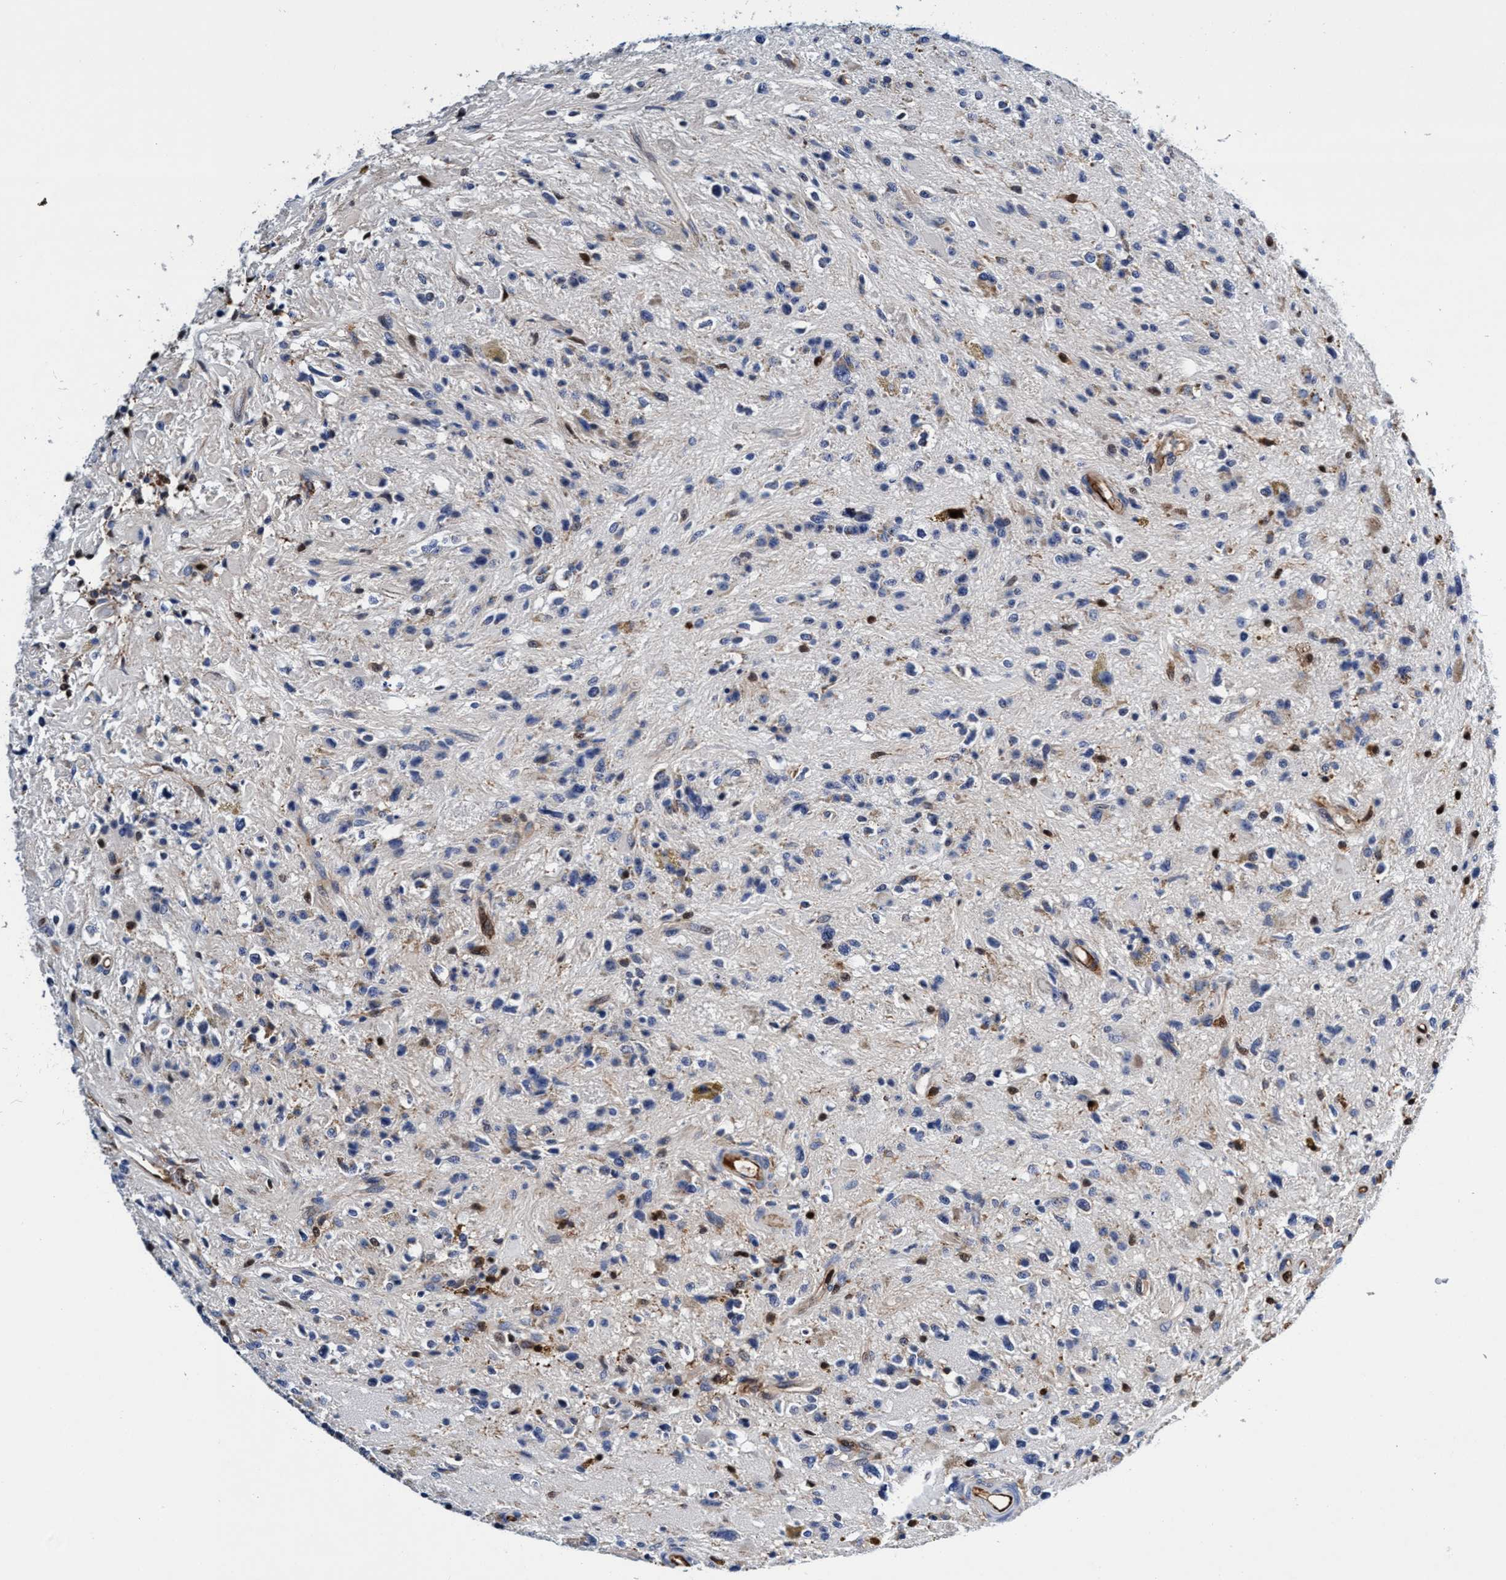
{"staining": {"intensity": "weak", "quantity": "<25%", "location": "cytoplasmic/membranous"}, "tissue": "glioma", "cell_type": "Tumor cells", "image_type": "cancer", "snomed": [{"axis": "morphology", "description": "Glioma, malignant, High grade"}, {"axis": "topography", "description": "Brain"}], "caption": "Tumor cells are negative for brown protein staining in malignant high-grade glioma.", "gene": "UBALD2", "patient": {"sex": "male", "age": 33}}